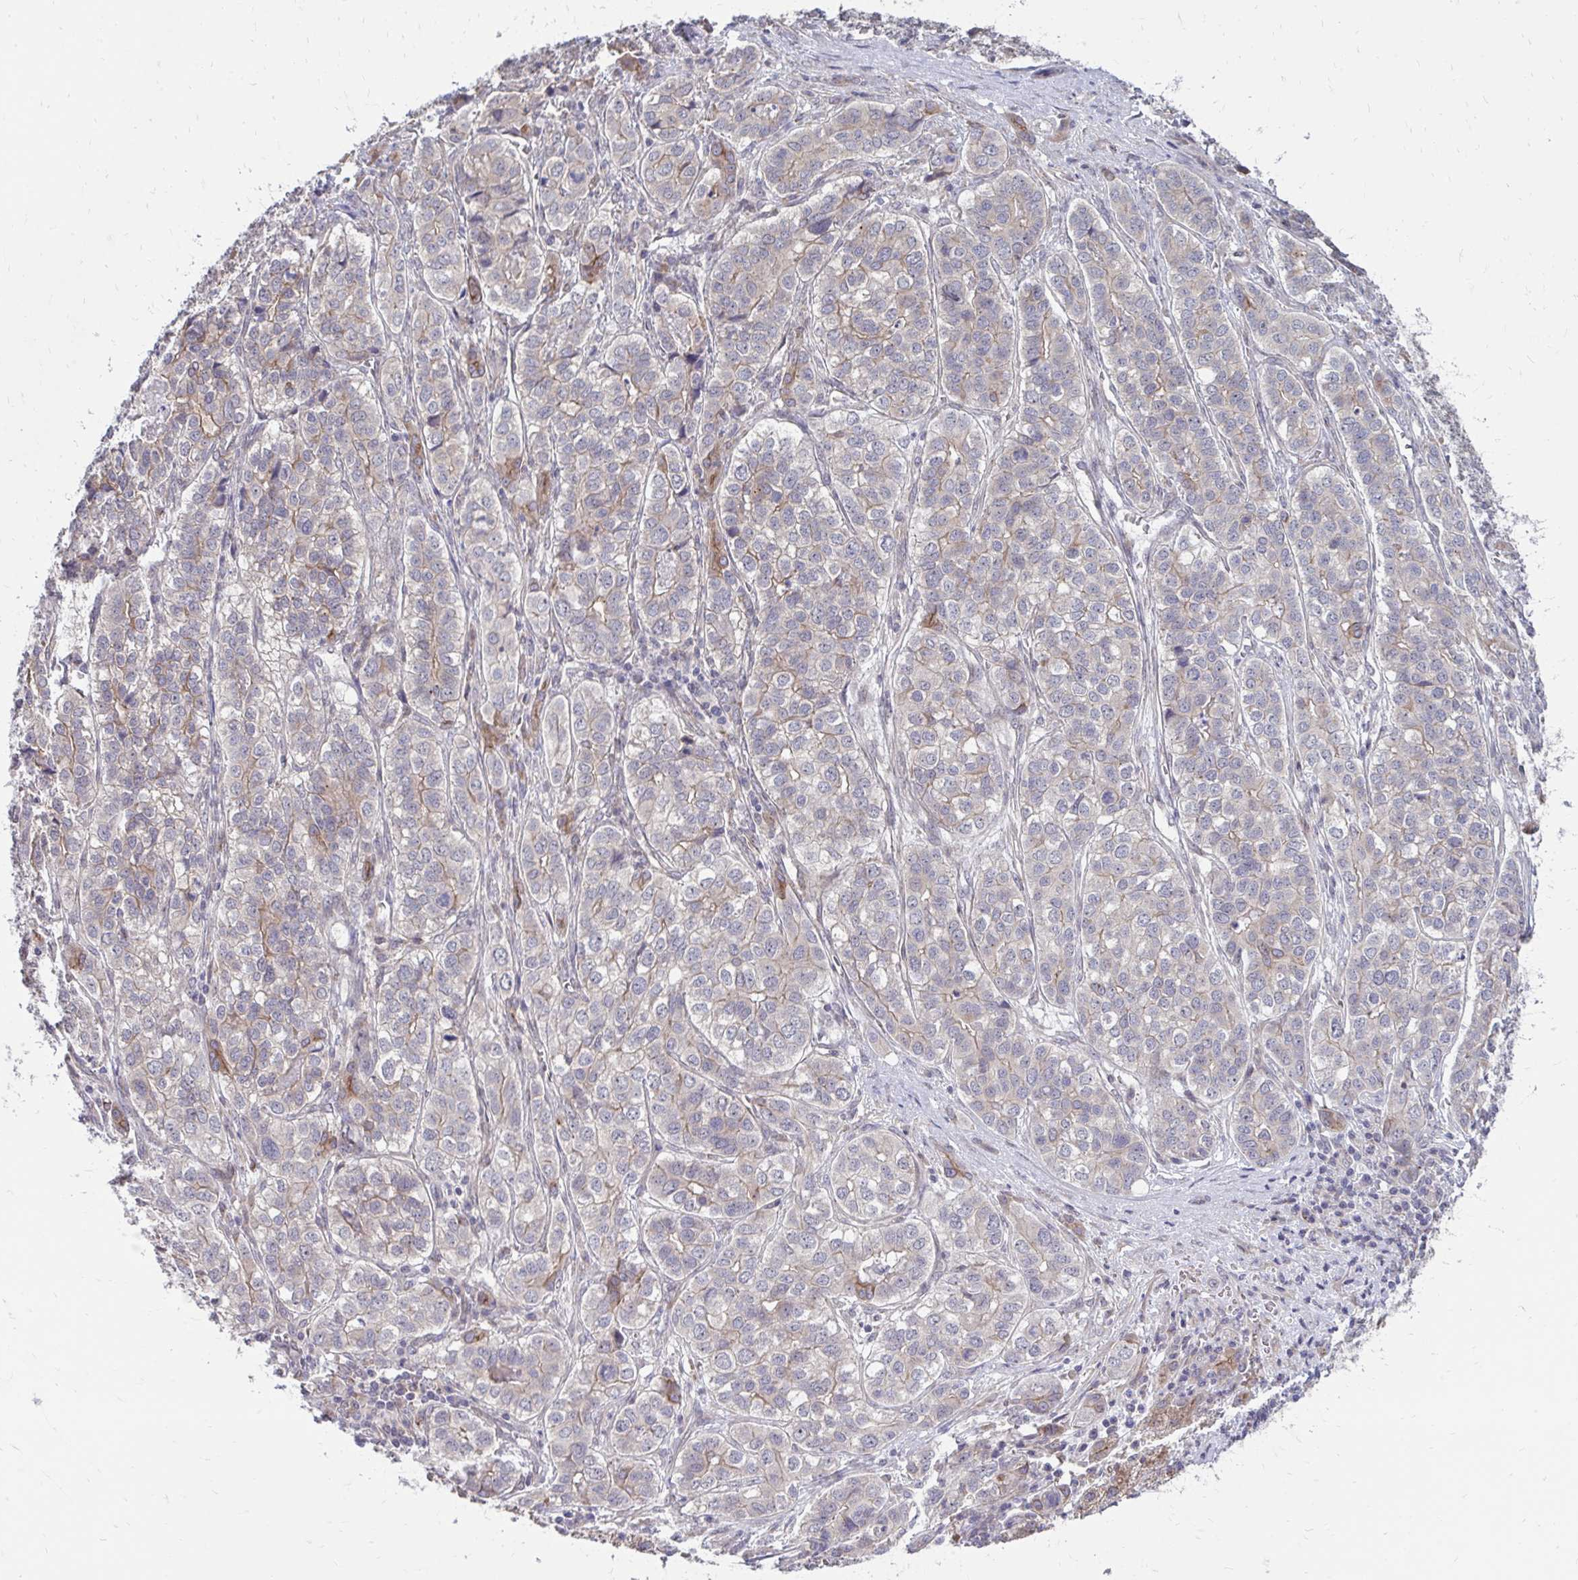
{"staining": {"intensity": "weak", "quantity": "25%-75%", "location": "cytoplasmic/membranous"}, "tissue": "liver cancer", "cell_type": "Tumor cells", "image_type": "cancer", "snomed": [{"axis": "morphology", "description": "Cholangiocarcinoma"}, {"axis": "topography", "description": "Liver"}], "caption": "Immunohistochemistry (IHC) photomicrograph of neoplastic tissue: human cholangiocarcinoma (liver) stained using IHC demonstrates low levels of weak protein expression localized specifically in the cytoplasmic/membranous of tumor cells, appearing as a cytoplasmic/membranous brown color.", "gene": "ITPR2", "patient": {"sex": "male", "age": 56}}